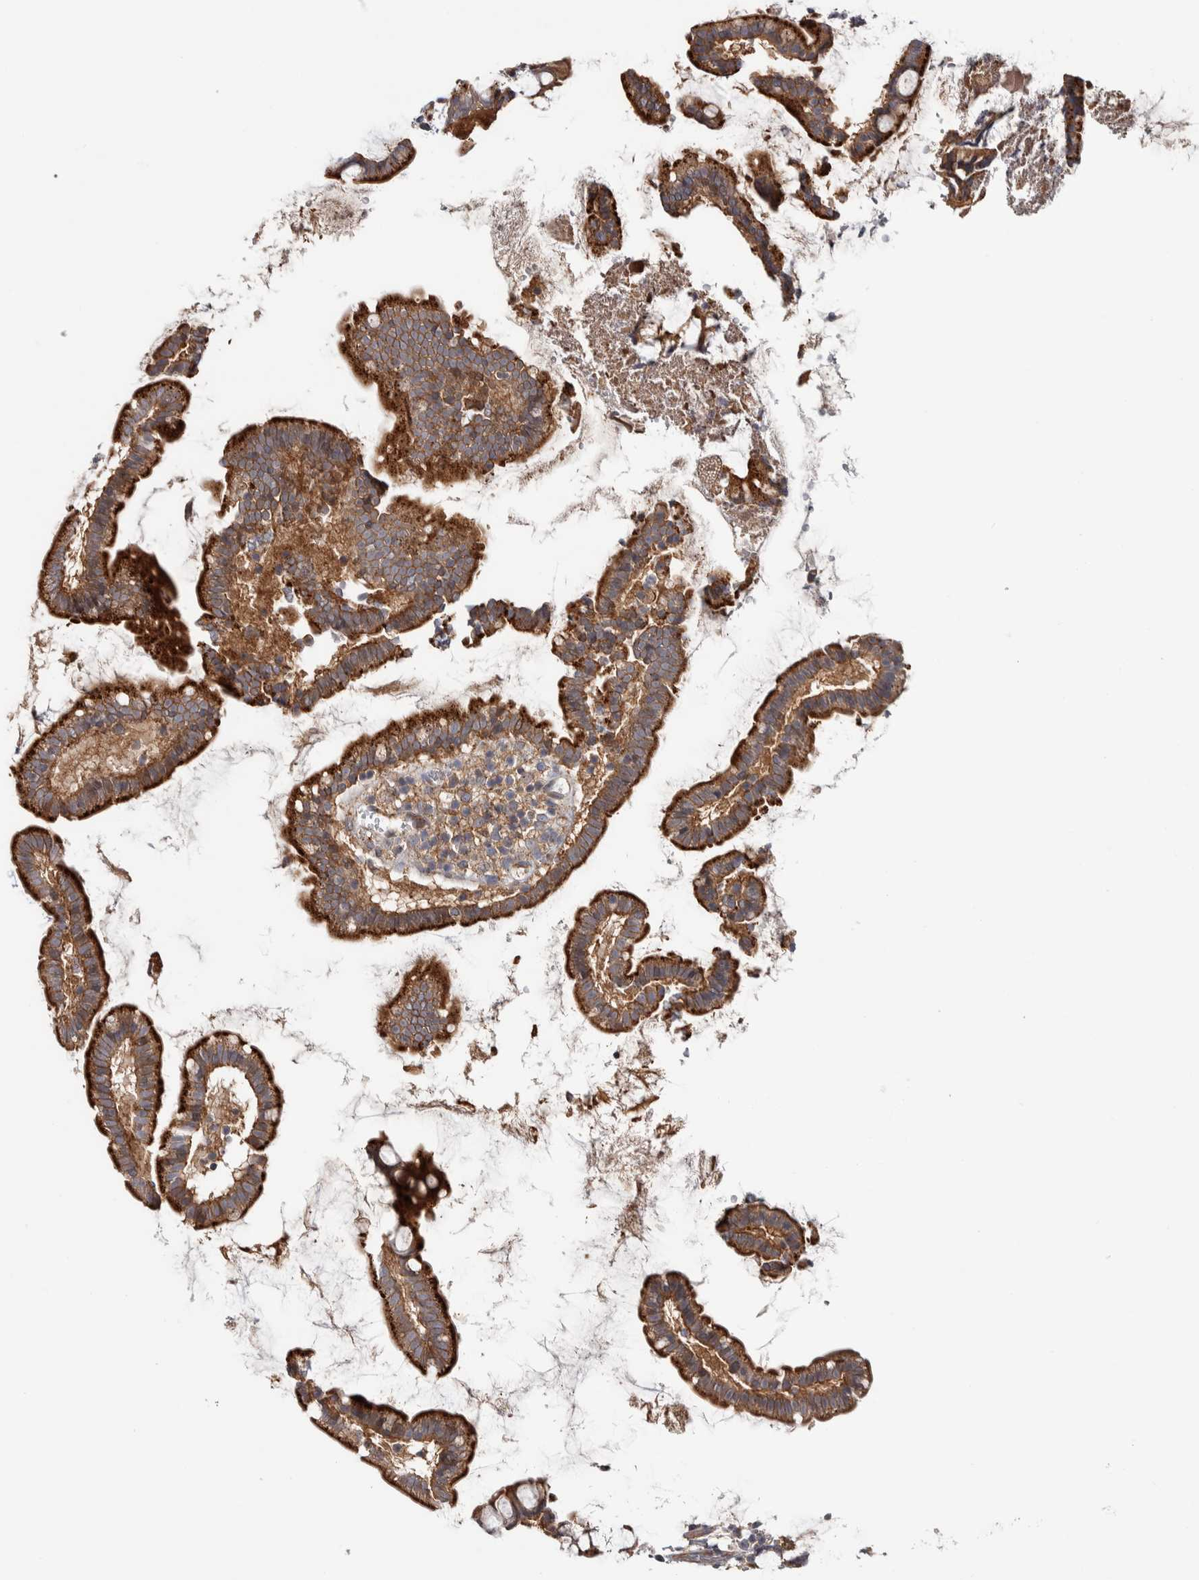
{"staining": {"intensity": "strong", "quantity": "25%-75%", "location": "cytoplasmic/membranous"}, "tissue": "small intestine", "cell_type": "Glandular cells", "image_type": "normal", "snomed": [{"axis": "morphology", "description": "Normal tissue, NOS"}, {"axis": "topography", "description": "Small intestine"}], "caption": "Immunohistochemistry (IHC) photomicrograph of benign small intestine stained for a protein (brown), which displays high levels of strong cytoplasmic/membranous staining in about 25%-75% of glandular cells.", "gene": "CHMP4C", "patient": {"sex": "female", "age": 84}}